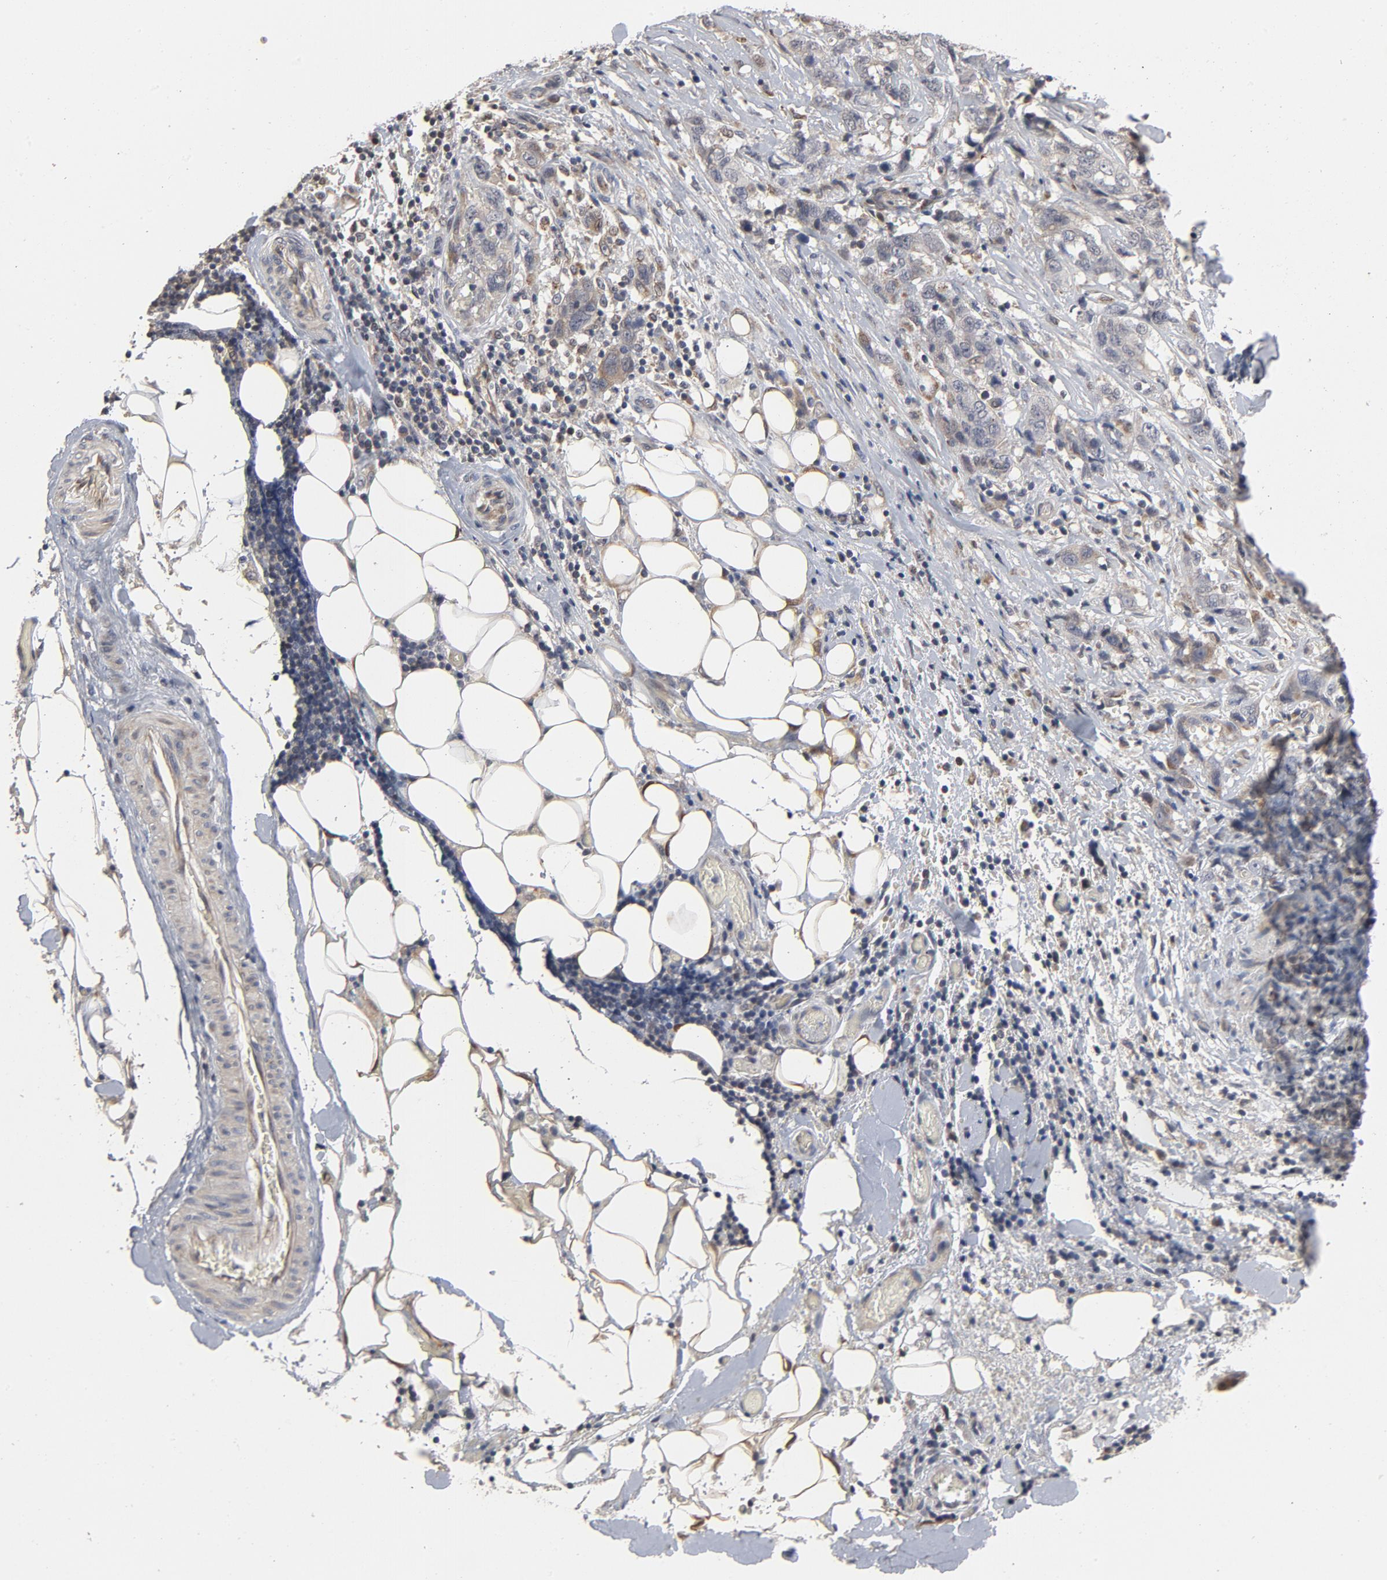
{"staining": {"intensity": "weak", "quantity": "<25%", "location": "cytoplasmic/membranous"}, "tissue": "stomach cancer", "cell_type": "Tumor cells", "image_type": "cancer", "snomed": [{"axis": "morphology", "description": "Adenocarcinoma, NOS"}, {"axis": "topography", "description": "Stomach"}], "caption": "Photomicrograph shows no protein positivity in tumor cells of stomach cancer (adenocarcinoma) tissue.", "gene": "PPP1R1B", "patient": {"sex": "male", "age": 48}}